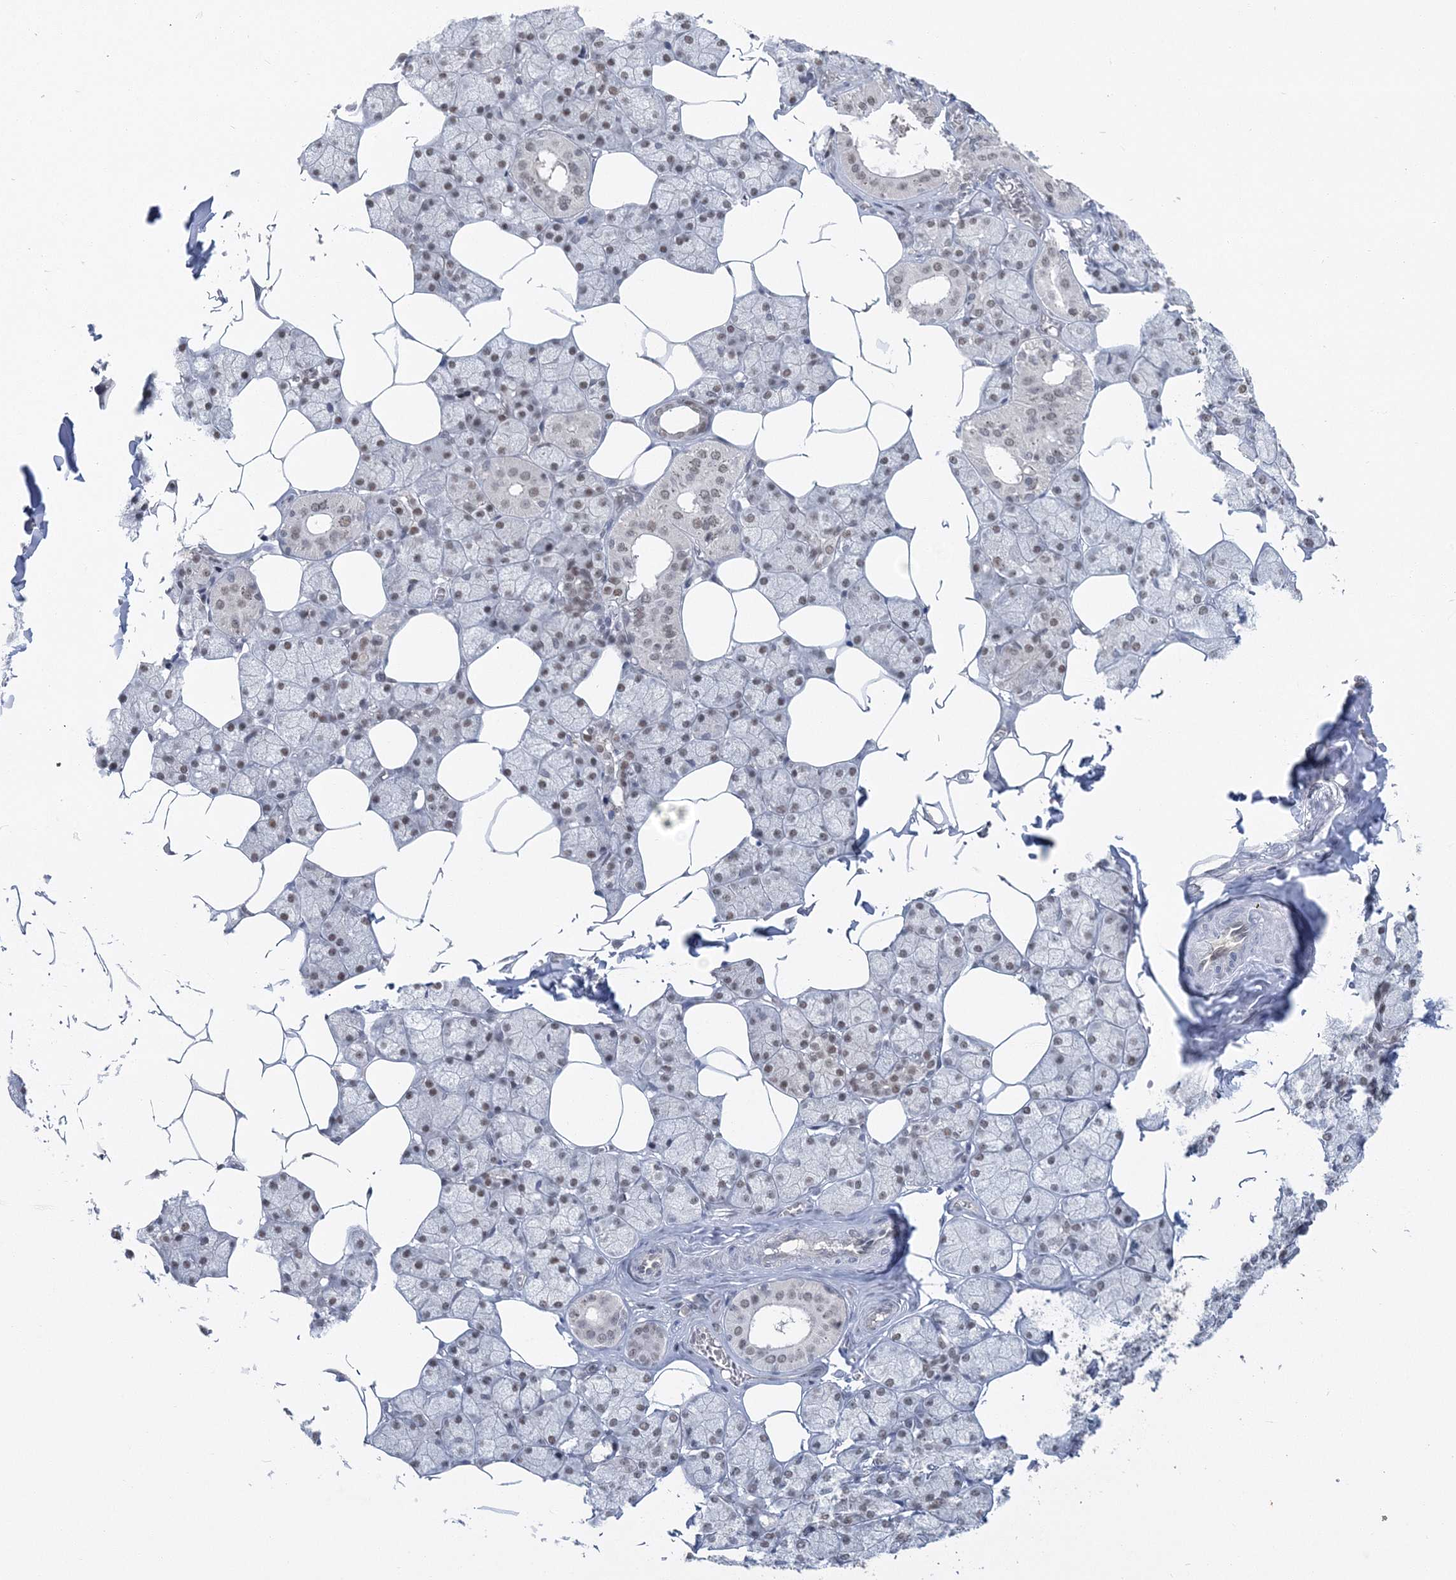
{"staining": {"intensity": "weak", "quantity": "25%-75%", "location": "nuclear"}, "tissue": "salivary gland", "cell_type": "Glandular cells", "image_type": "normal", "snomed": [{"axis": "morphology", "description": "Normal tissue, NOS"}, {"axis": "topography", "description": "Salivary gland"}], "caption": "A high-resolution micrograph shows immunohistochemistry staining of unremarkable salivary gland, which exhibits weak nuclear staining in approximately 25%-75% of glandular cells. (DAB = brown stain, brightfield microscopy at high magnification).", "gene": "PDS5A", "patient": {"sex": "male", "age": 62}}